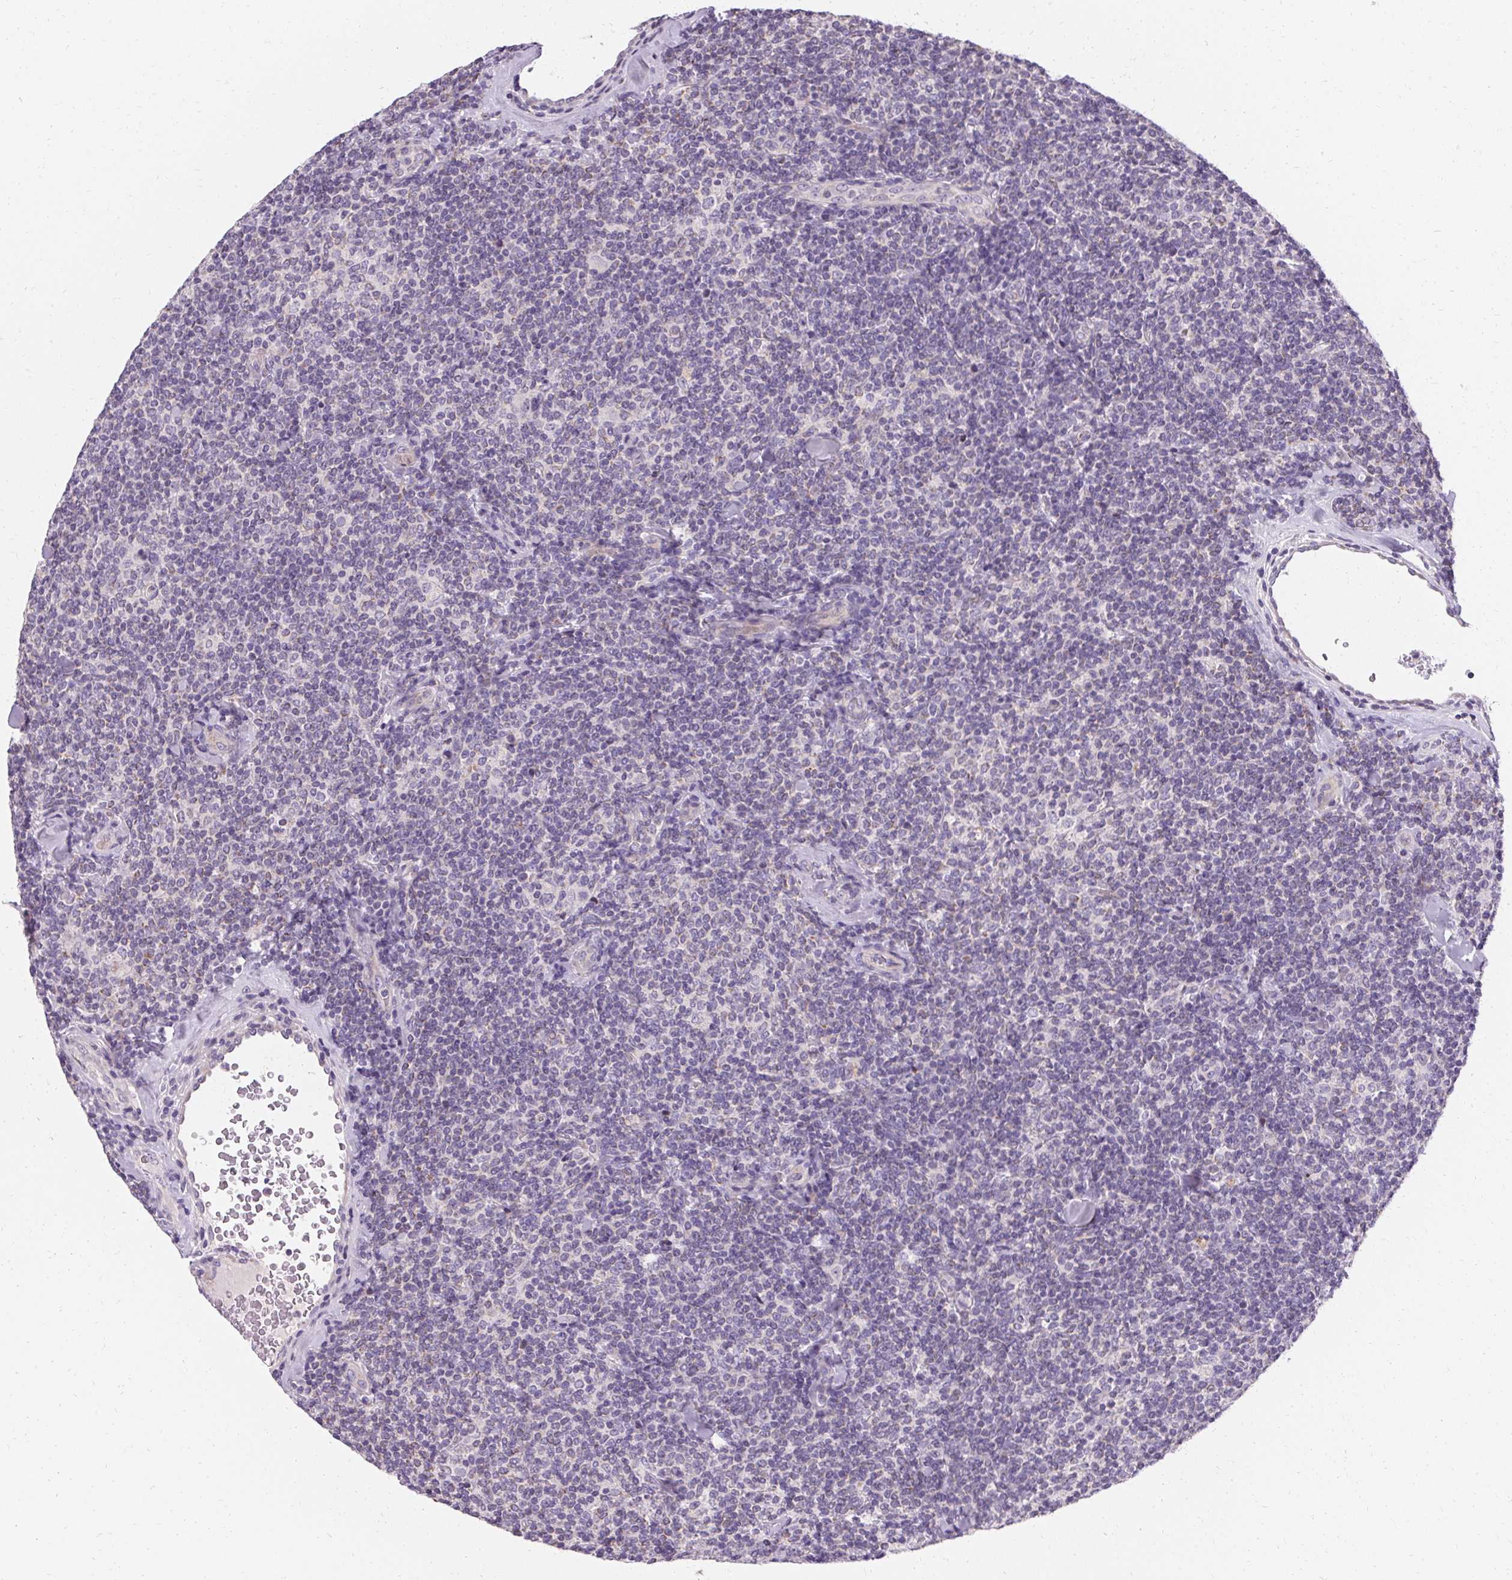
{"staining": {"intensity": "negative", "quantity": "none", "location": "none"}, "tissue": "lymphoma", "cell_type": "Tumor cells", "image_type": "cancer", "snomed": [{"axis": "morphology", "description": "Malignant lymphoma, non-Hodgkin's type, Low grade"}, {"axis": "topography", "description": "Lymph node"}], "caption": "A photomicrograph of human lymphoma is negative for staining in tumor cells. The staining is performed using DAB (3,3'-diaminobenzidine) brown chromogen with nuclei counter-stained in using hematoxylin.", "gene": "TRIP13", "patient": {"sex": "female", "age": 56}}